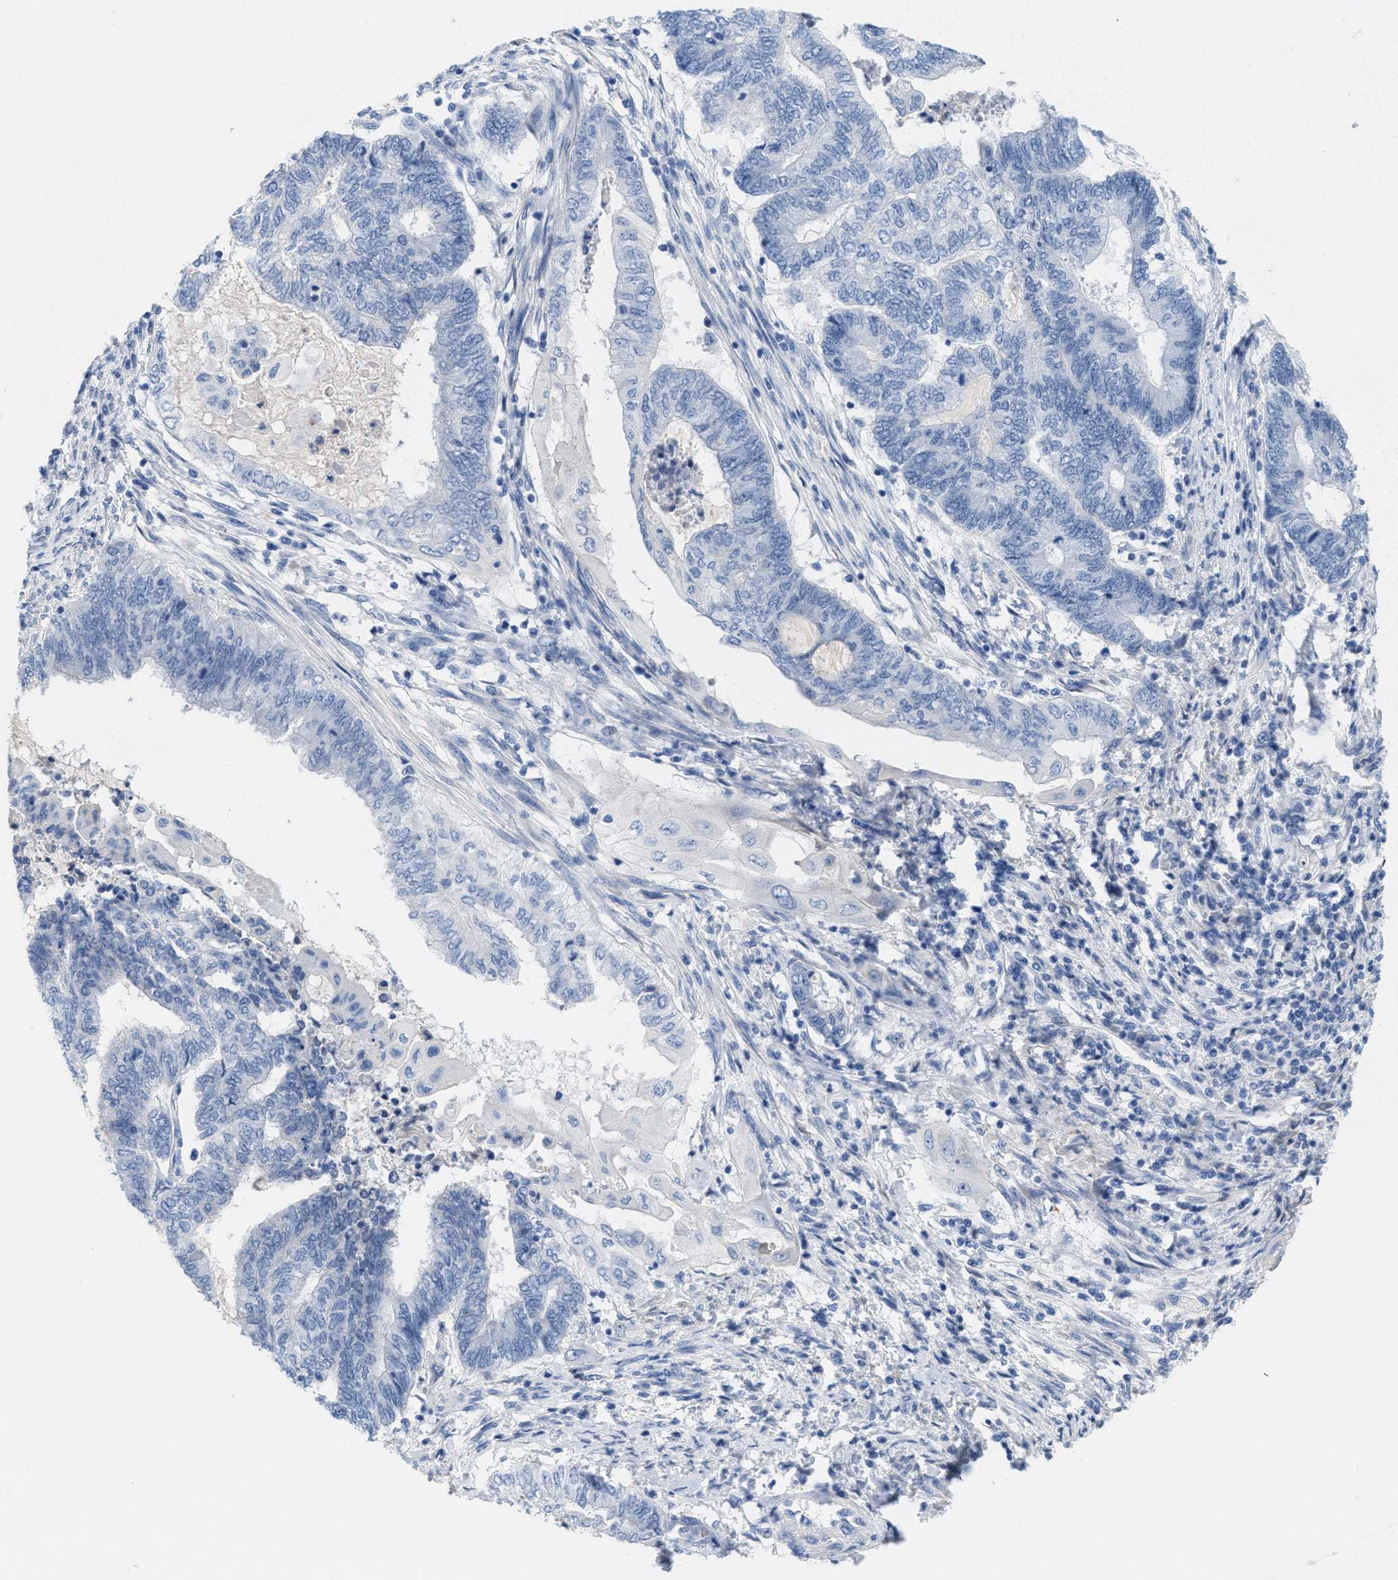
{"staining": {"intensity": "negative", "quantity": "none", "location": "none"}, "tissue": "endometrial cancer", "cell_type": "Tumor cells", "image_type": "cancer", "snomed": [{"axis": "morphology", "description": "Adenocarcinoma, NOS"}, {"axis": "topography", "description": "Uterus"}, {"axis": "topography", "description": "Endometrium"}], "caption": "Tumor cells show no significant protein expression in endometrial adenocarcinoma.", "gene": "CPA2", "patient": {"sex": "female", "age": 70}}